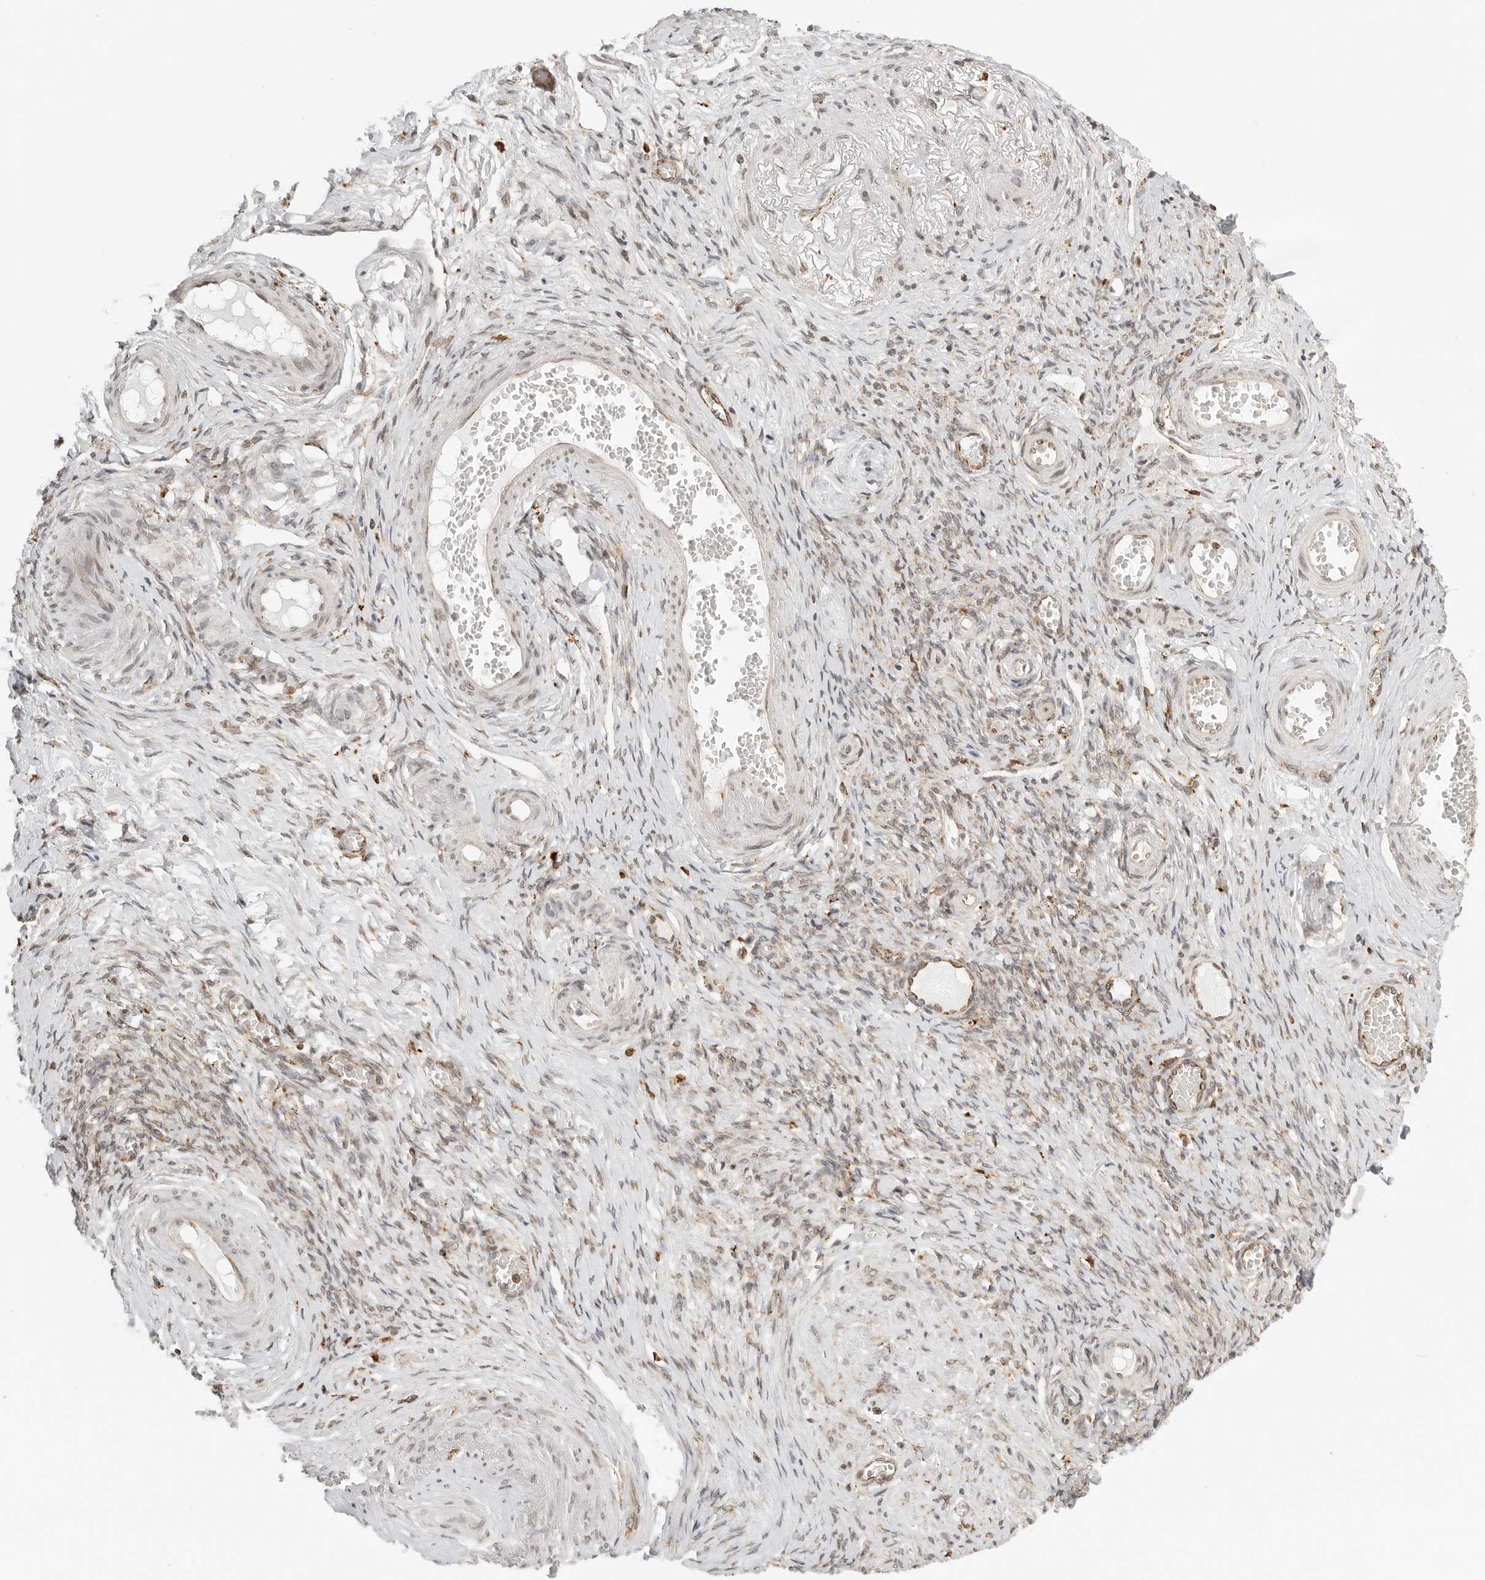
{"staining": {"intensity": "negative", "quantity": "none", "location": "none"}, "tissue": "adipose tissue", "cell_type": "Adipocytes", "image_type": "normal", "snomed": [{"axis": "morphology", "description": "Normal tissue, NOS"}, {"axis": "topography", "description": "Vascular tissue"}, {"axis": "topography", "description": "Fallopian tube"}, {"axis": "topography", "description": "Ovary"}], "caption": "Immunohistochemistry photomicrograph of benign adipose tissue: adipose tissue stained with DAB (3,3'-diaminobenzidine) demonstrates no significant protein positivity in adipocytes. The staining is performed using DAB brown chromogen with nuclei counter-stained in using hematoxylin.", "gene": "IDUA", "patient": {"sex": "female", "age": 67}}